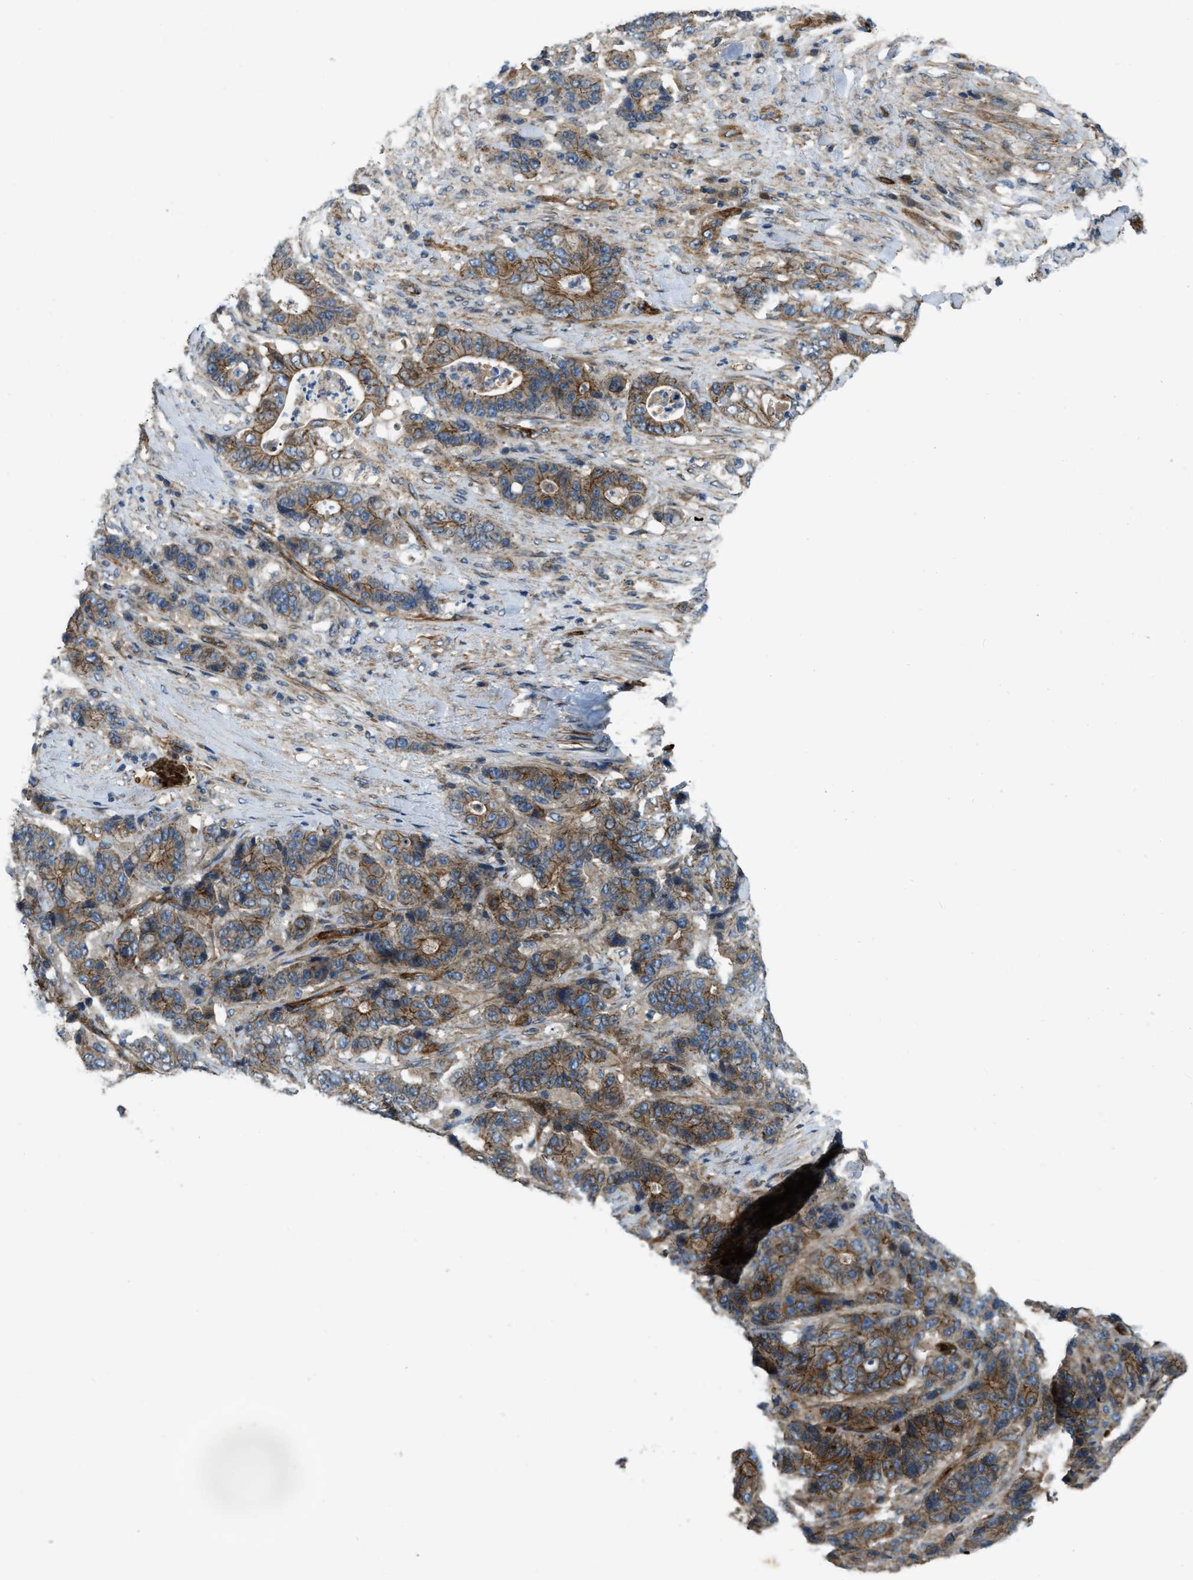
{"staining": {"intensity": "moderate", "quantity": ">75%", "location": "cytoplasmic/membranous"}, "tissue": "stomach cancer", "cell_type": "Tumor cells", "image_type": "cancer", "snomed": [{"axis": "morphology", "description": "Adenocarcinoma, NOS"}, {"axis": "topography", "description": "Stomach"}], "caption": "Immunohistochemistry (DAB) staining of human stomach cancer reveals moderate cytoplasmic/membranous protein staining in about >75% of tumor cells. The staining was performed using DAB (3,3'-diaminobenzidine) to visualize the protein expression in brown, while the nuclei were stained in blue with hematoxylin (Magnification: 20x).", "gene": "ERC1", "patient": {"sex": "female", "age": 73}}